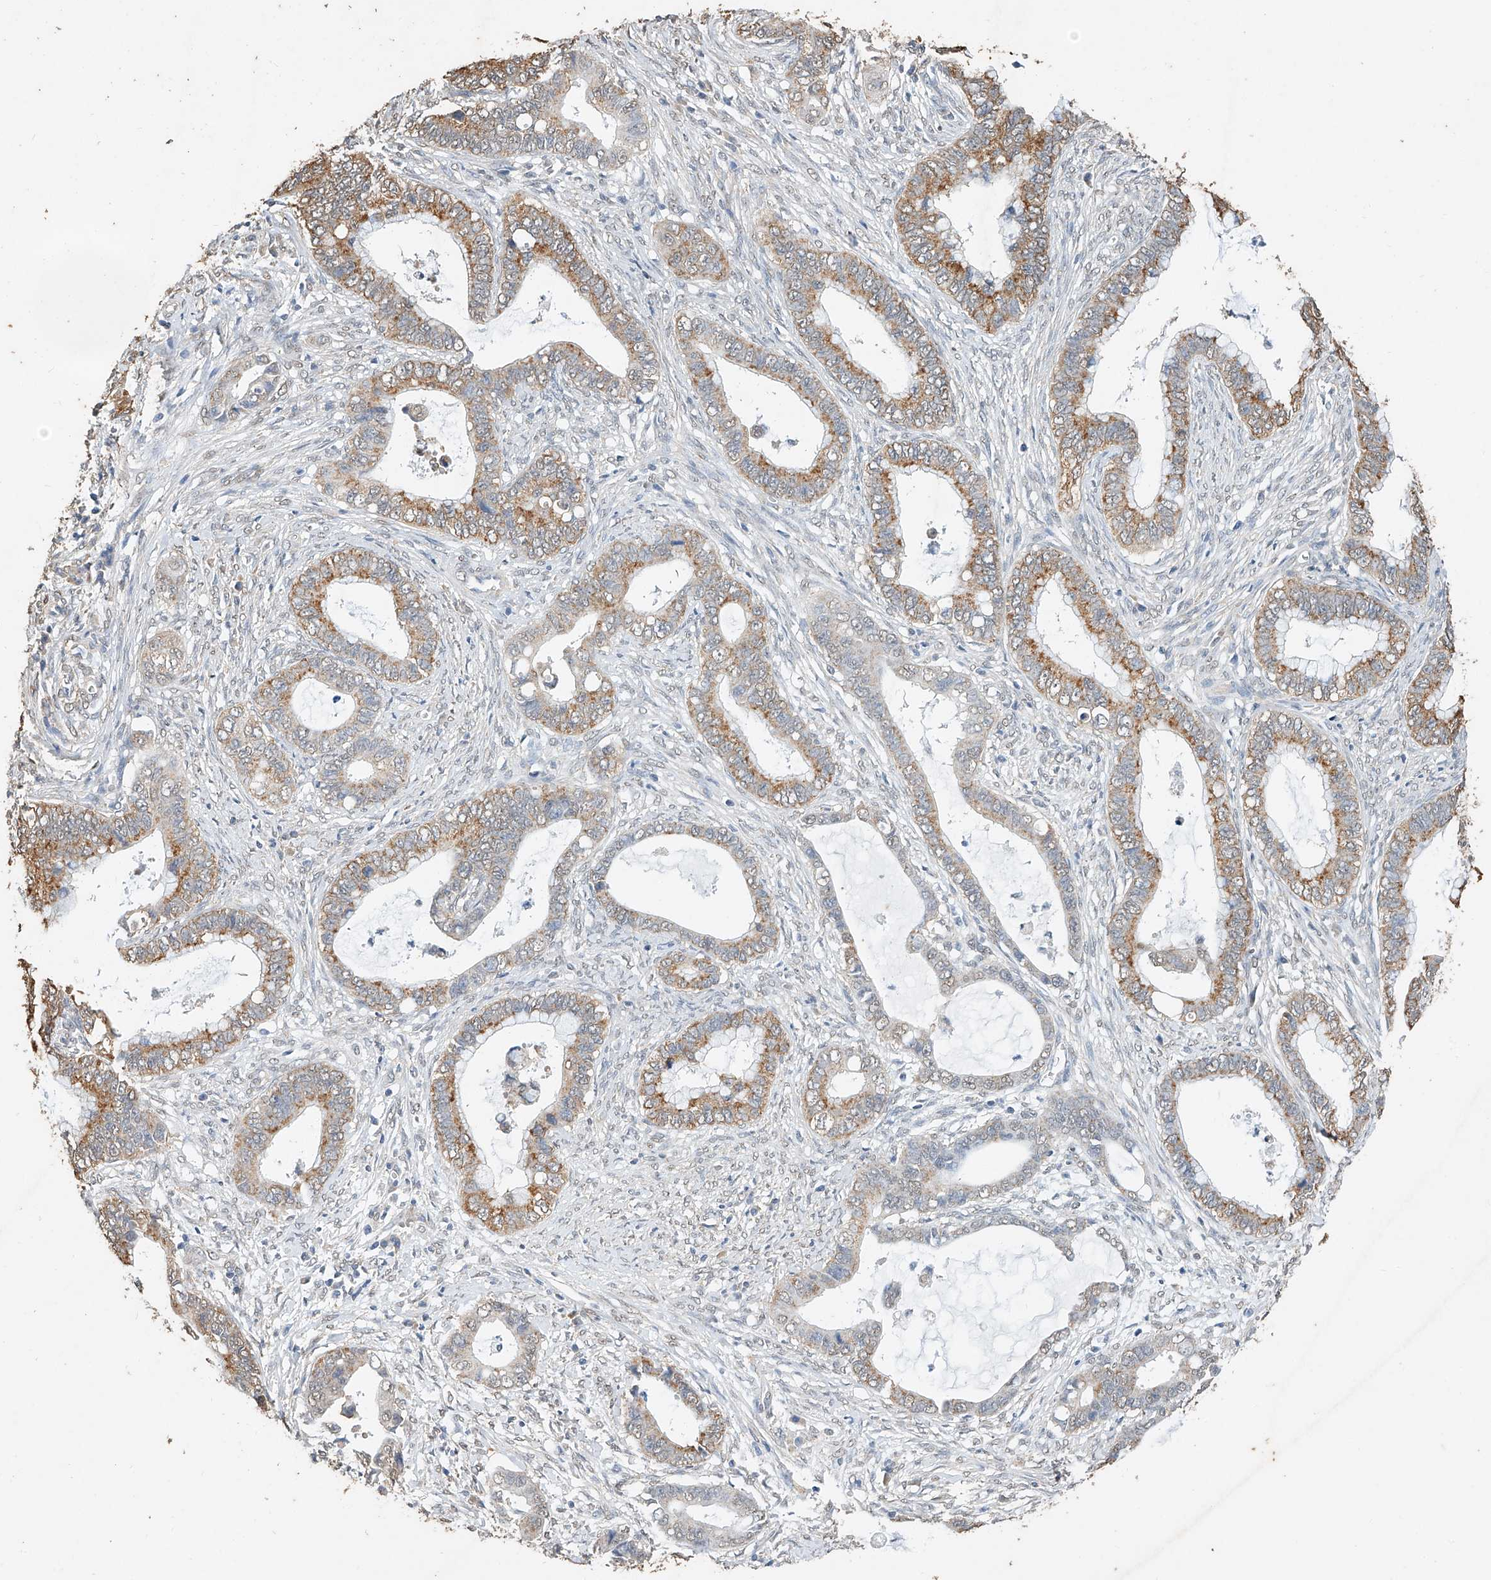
{"staining": {"intensity": "moderate", "quantity": ">75%", "location": "cytoplasmic/membranous"}, "tissue": "cervical cancer", "cell_type": "Tumor cells", "image_type": "cancer", "snomed": [{"axis": "morphology", "description": "Adenocarcinoma, NOS"}, {"axis": "topography", "description": "Cervix"}], "caption": "There is medium levels of moderate cytoplasmic/membranous expression in tumor cells of cervical cancer (adenocarcinoma), as demonstrated by immunohistochemical staining (brown color).", "gene": "CERS4", "patient": {"sex": "female", "age": 44}}